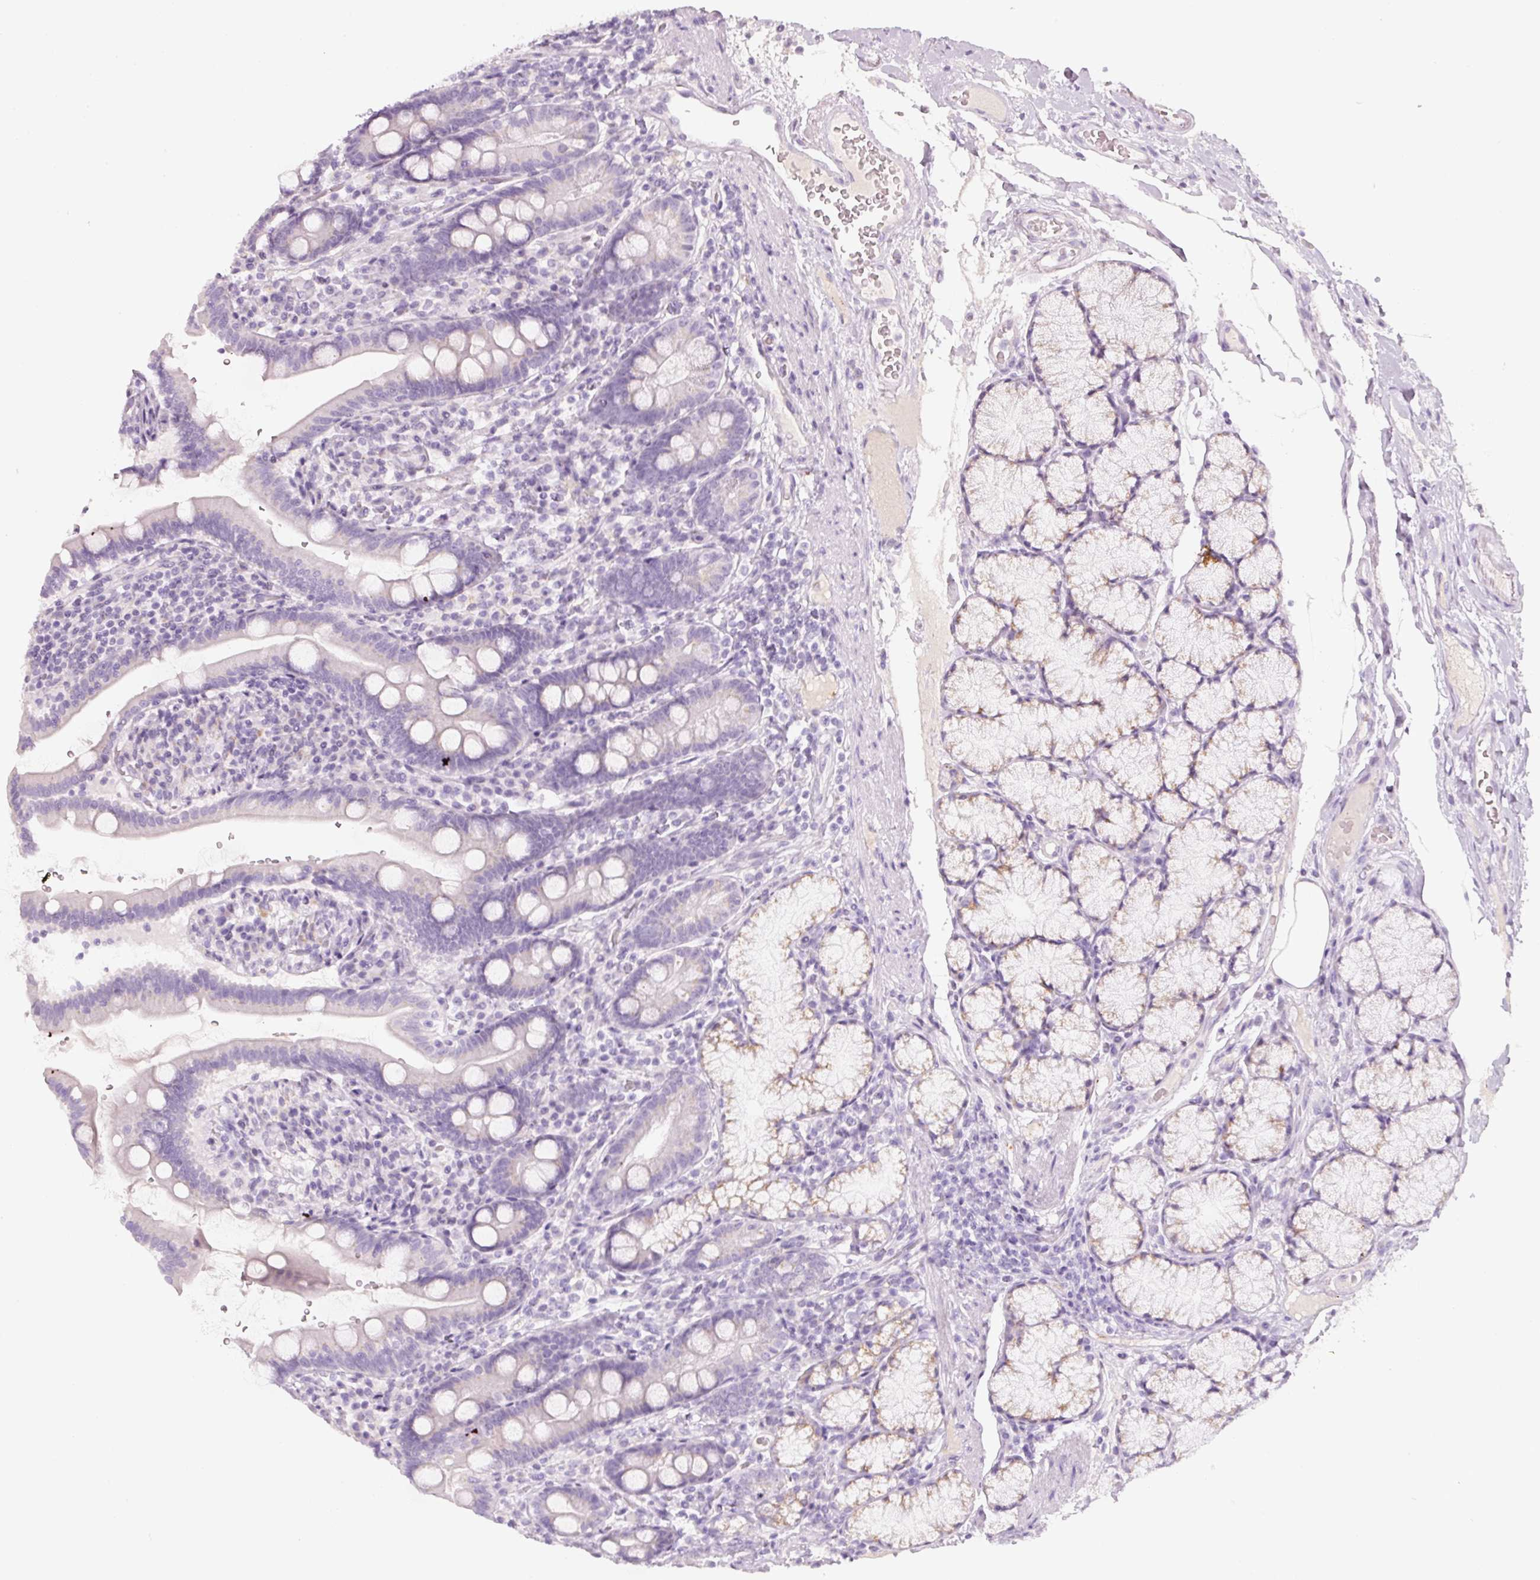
{"staining": {"intensity": "negative", "quantity": "none", "location": "none"}, "tissue": "duodenum", "cell_type": "Glandular cells", "image_type": "normal", "snomed": [{"axis": "morphology", "description": "Normal tissue, NOS"}, {"axis": "topography", "description": "Duodenum"}], "caption": "Immunohistochemistry photomicrograph of benign duodenum: duodenum stained with DAB (3,3'-diaminobenzidine) exhibits no significant protein expression in glandular cells.", "gene": "ENSG00000206549", "patient": {"sex": "female", "age": 67}}